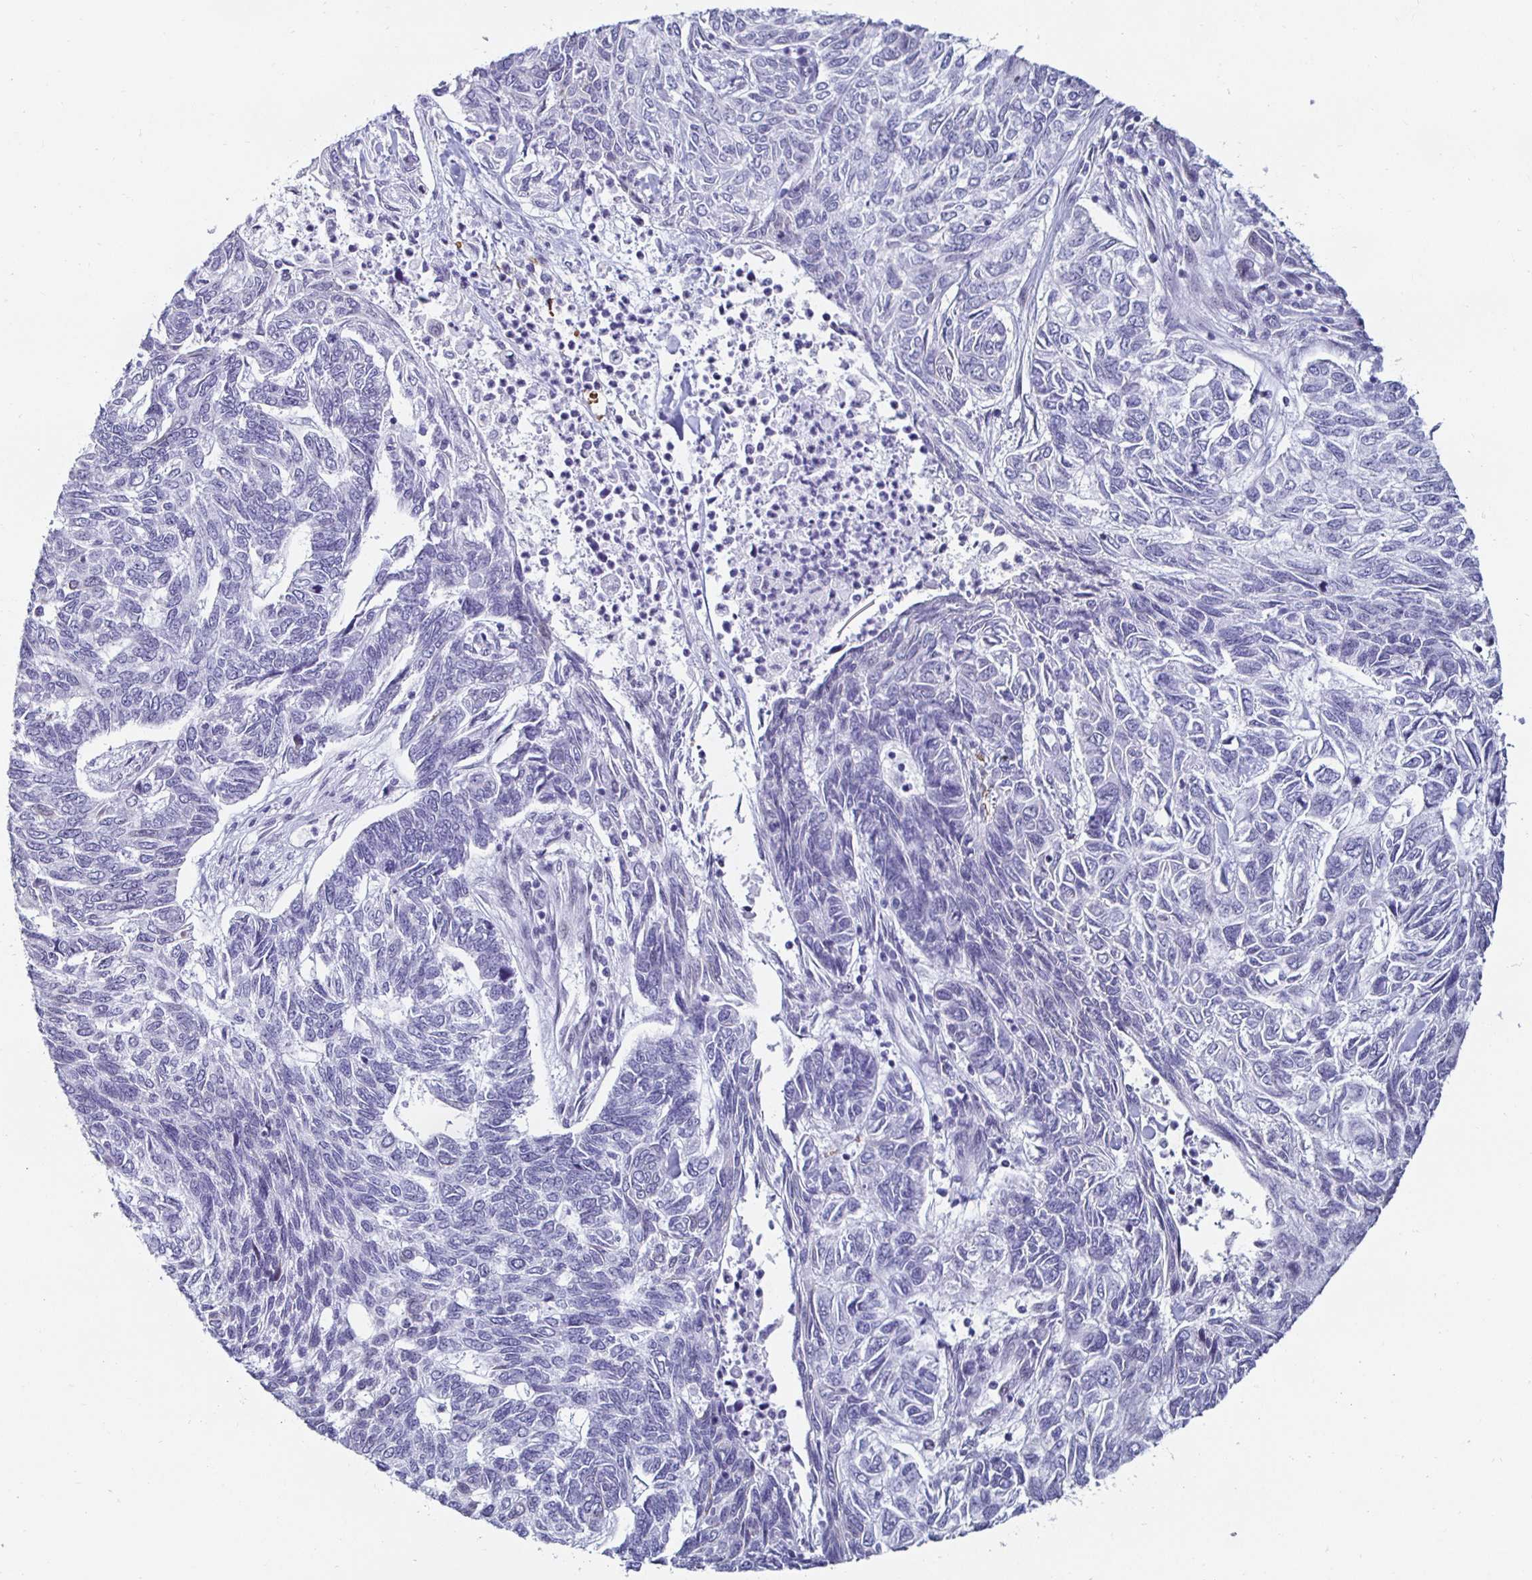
{"staining": {"intensity": "negative", "quantity": "none", "location": "none"}, "tissue": "skin cancer", "cell_type": "Tumor cells", "image_type": "cancer", "snomed": [{"axis": "morphology", "description": "Basal cell carcinoma"}, {"axis": "topography", "description": "Skin"}], "caption": "The micrograph demonstrates no staining of tumor cells in skin basal cell carcinoma. (Brightfield microscopy of DAB (3,3'-diaminobenzidine) immunohistochemistry (IHC) at high magnification).", "gene": "KRT4", "patient": {"sex": "female", "age": 65}}